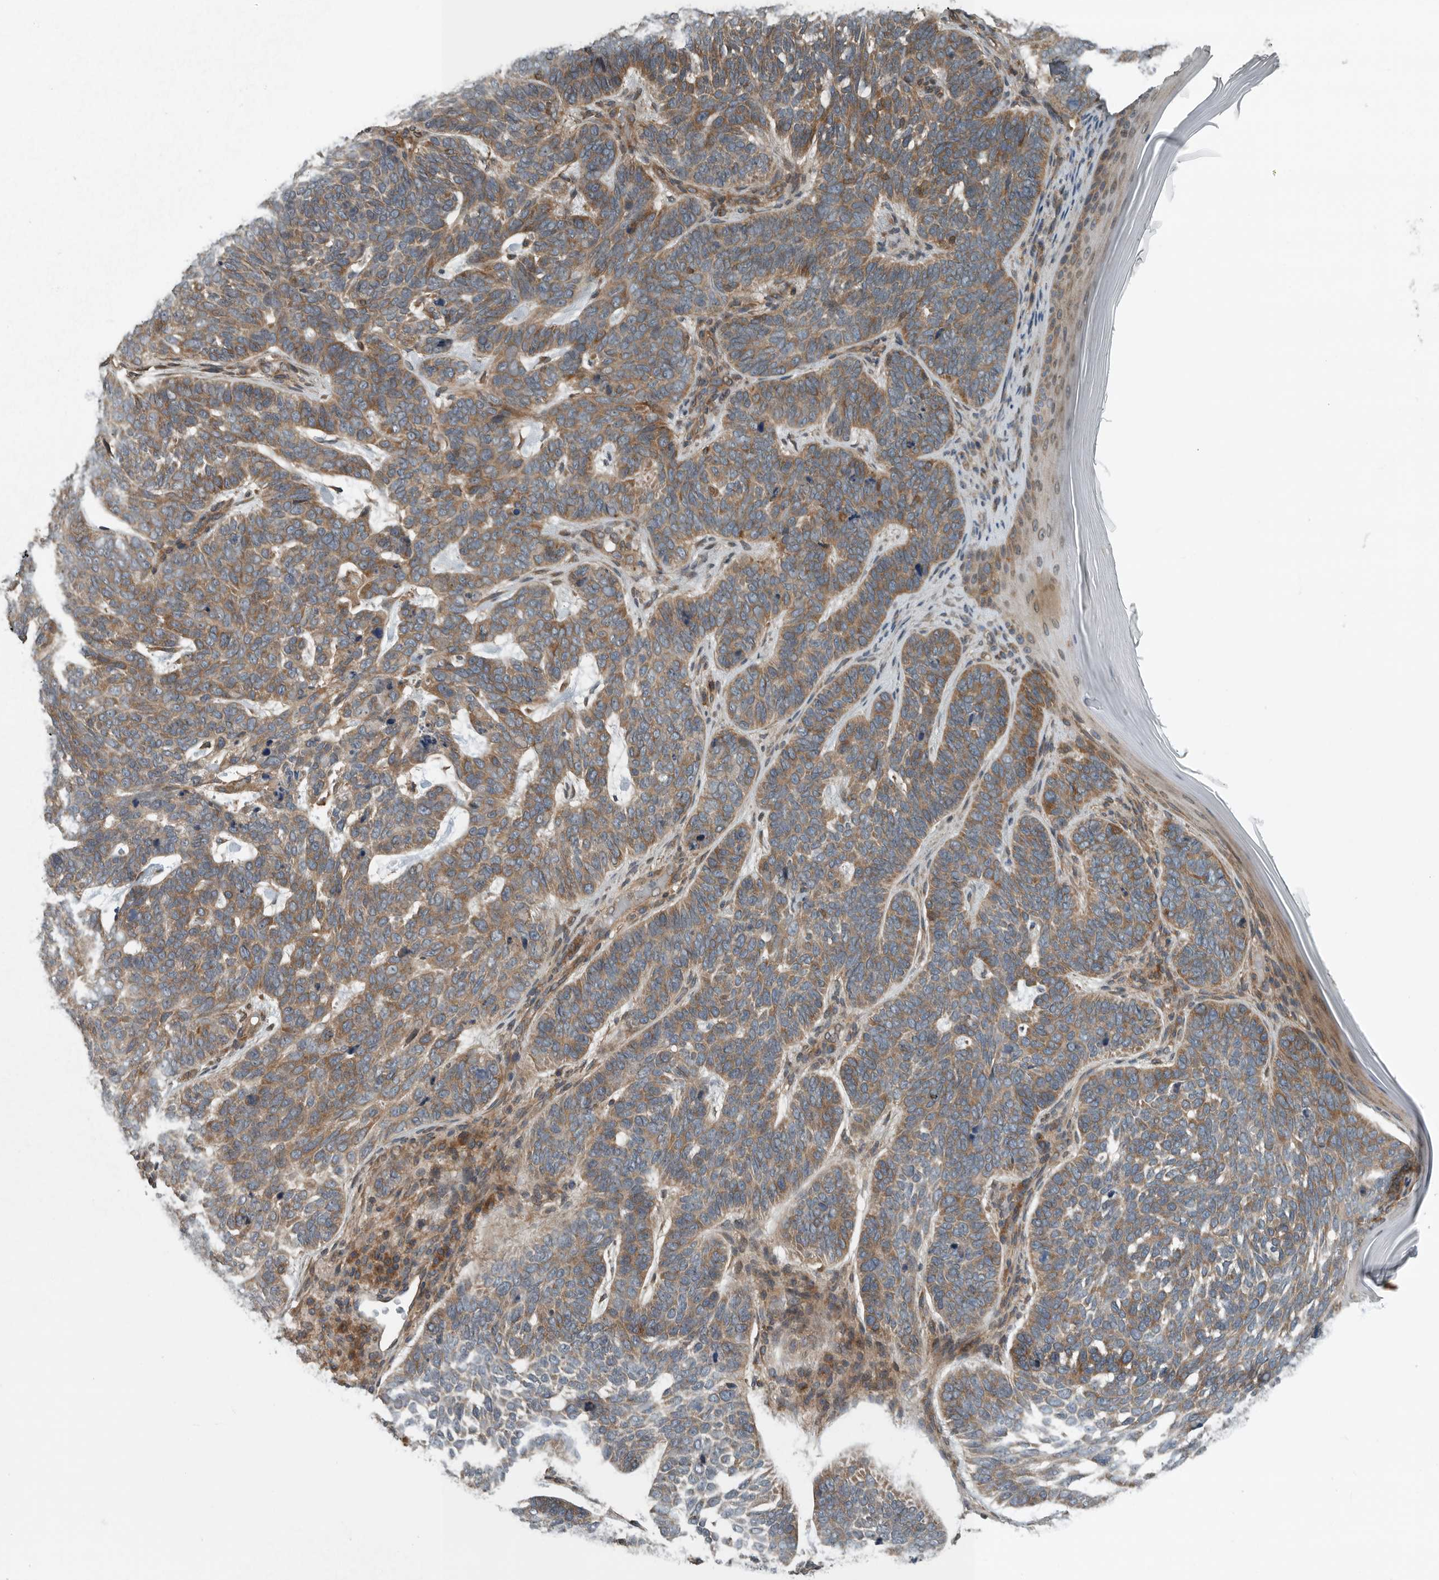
{"staining": {"intensity": "moderate", "quantity": ">75%", "location": "cytoplasmic/membranous"}, "tissue": "skin cancer", "cell_type": "Tumor cells", "image_type": "cancer", "snomed": [{"axis": "morphology", "description": "Basal cell carcinoma"}, {"axis": "topography", "description": "Skin"}], "caption": "Immunohistochemistry micrograph of neoplastic tissue: basal cell carcinoma (skin) stained using immunohistochemistry (IHC) demonstrates medium levels of moderate protein expression localized specifically in the cytoplasmic/membranous of tumor cells, appearing as a cytoplasmic/membranous brown color.", "gene": "AMFR", "patient": {"sex": "female", "age": 85}}